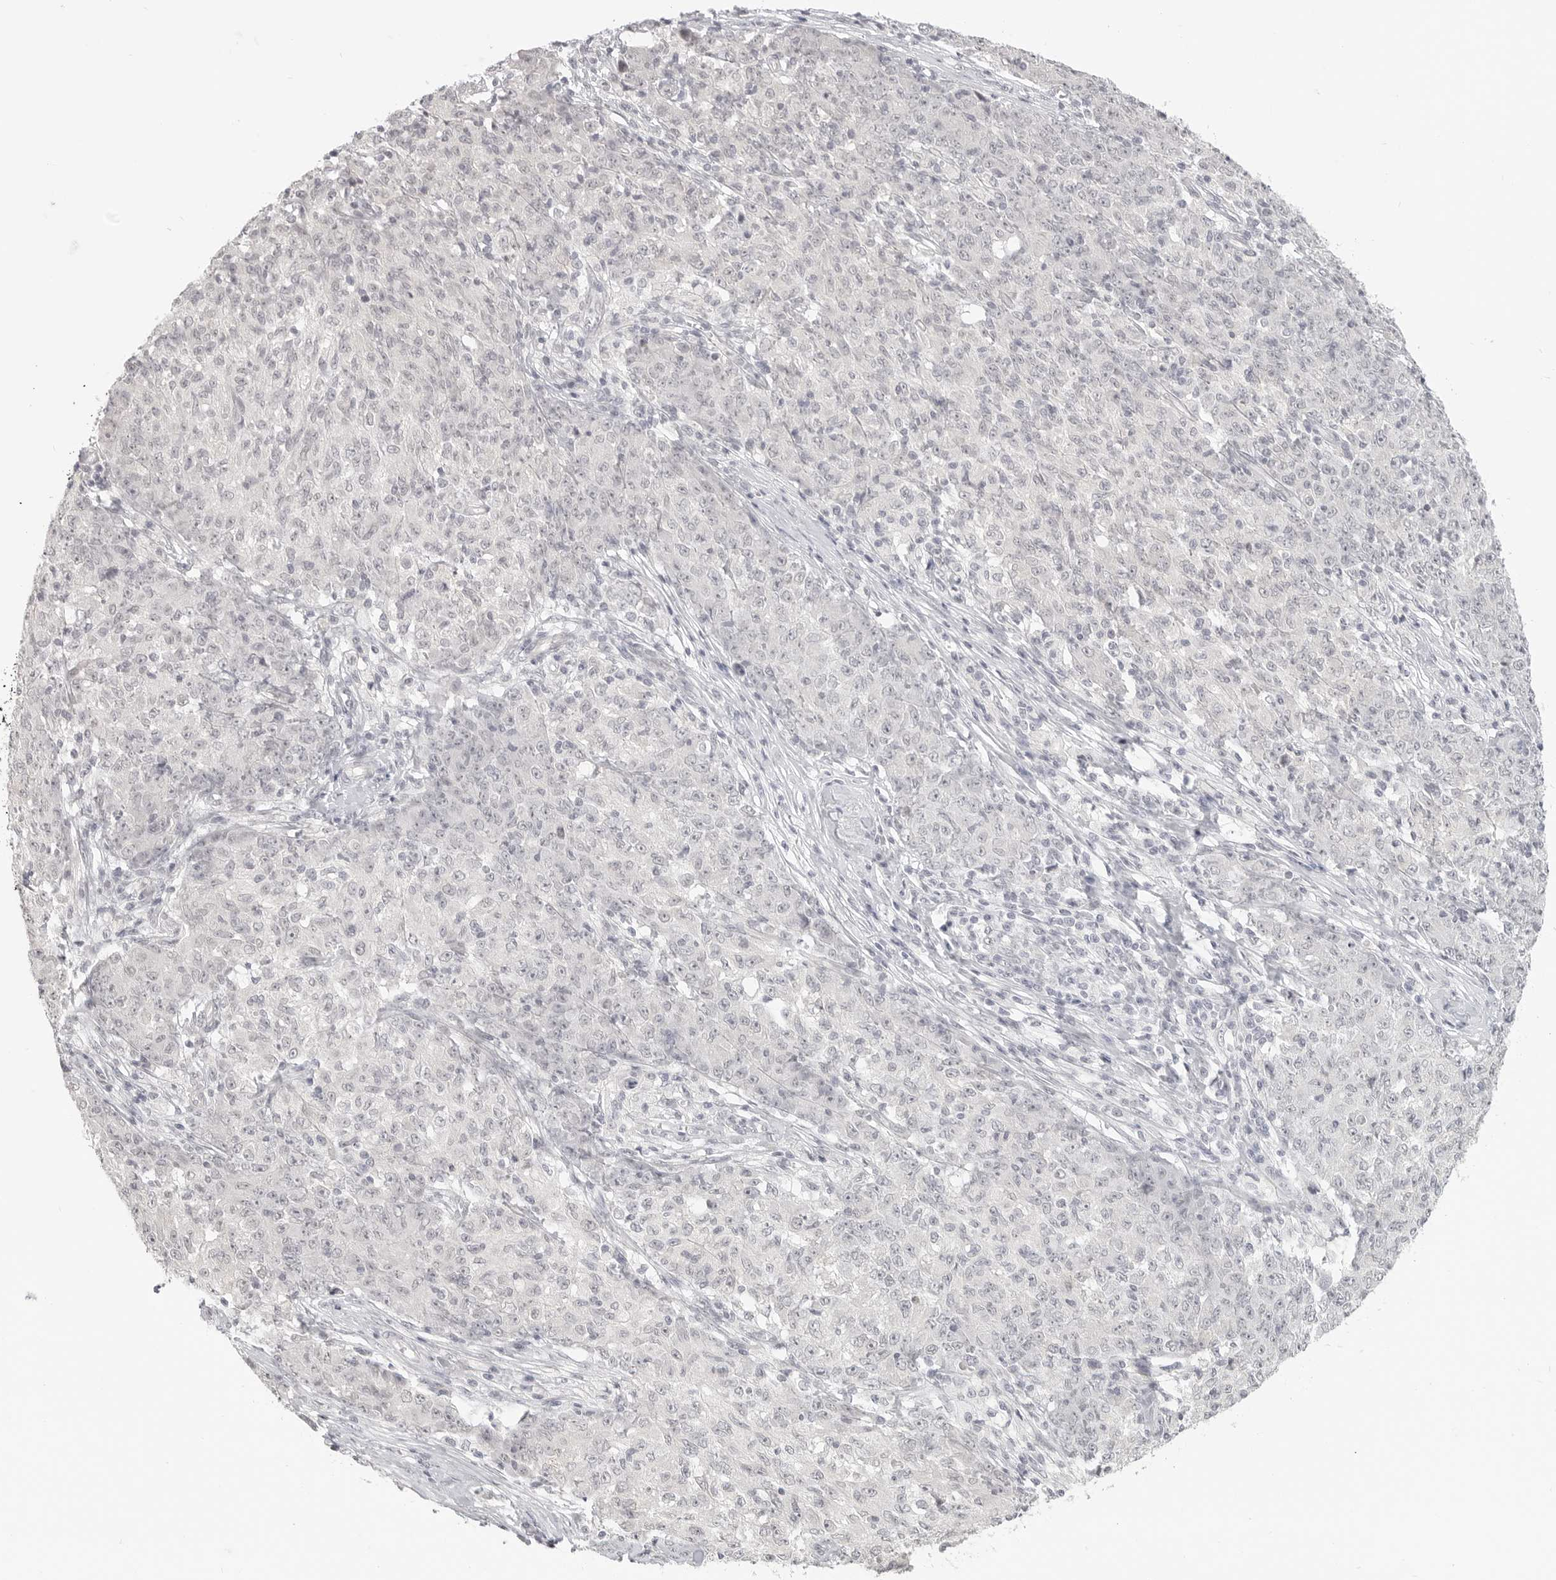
{"staining": {"intensity": "negative", "quantity": "none", "location": "none"}, "tissue": "ovarian cancer", "cell_type": "Tumor cells", "image_type": "cancer", "snomed": [{"axis": "morphology", "description": "Carcinoma, endometroid"}, {"axis": "topography", "description": "Ovary"}], "caption": "High power microscopy micrograph of an IHC micrograph of ovarian cancer (endometroid carcinoma), revealing no significant positivity in tumor cells.", "gene": "KLK11", "patient": {"sex": "female", "age": 42}}